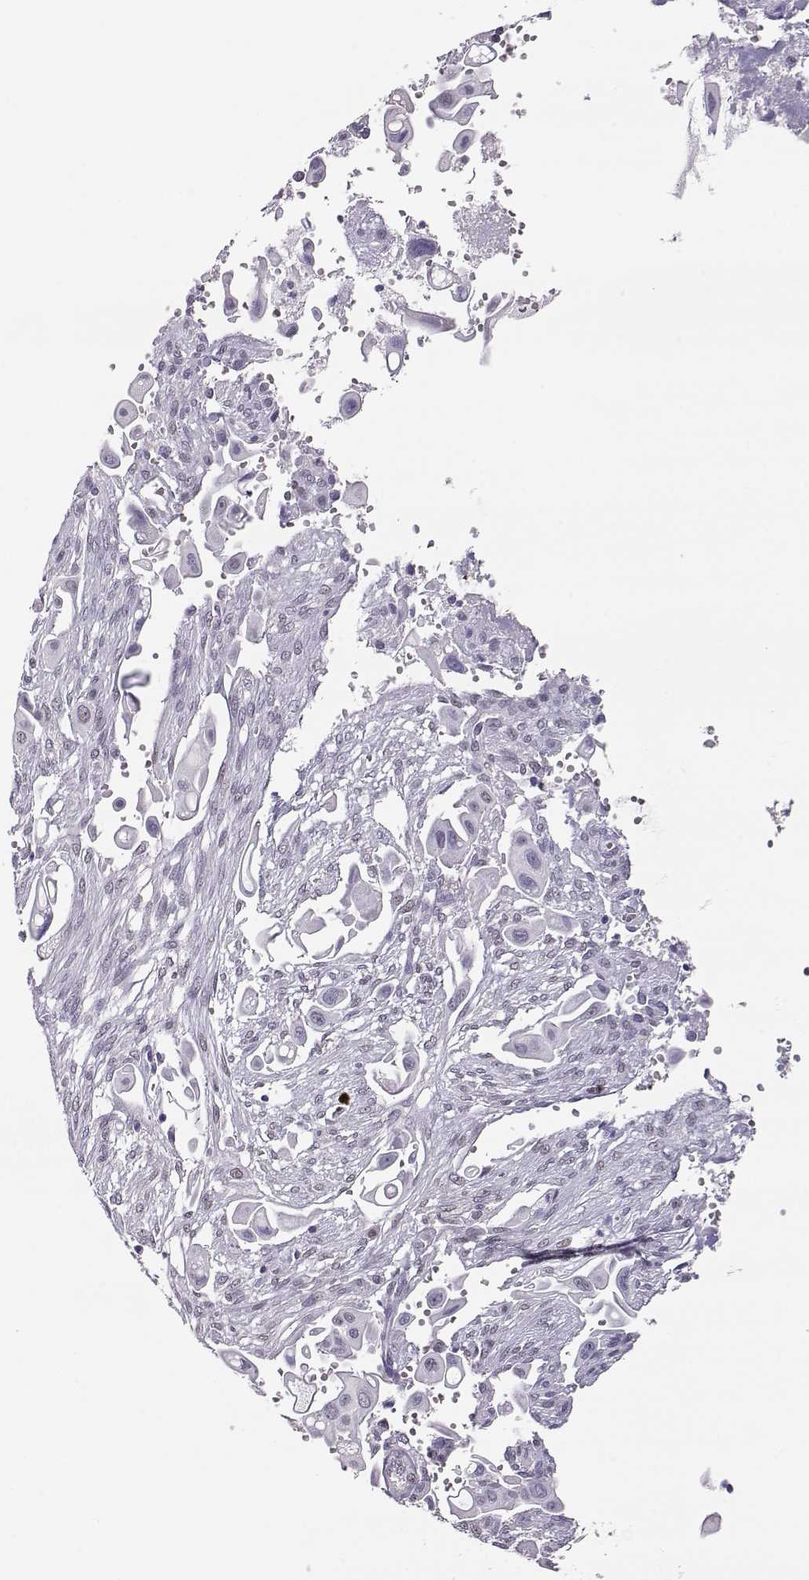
{"staining": {"intensity": "negative", "quantity": "none", "location": "none"}, "tissue": "pancreatic cancer", "cell_type": "Tumor cells", "image_type": "cancer", "snomed": [{"axis": "morphology", "description": "Adenocarcinoma, NOS"}, {"axis": "topography", "description": "Pancreas"}], "caption": "There is no significant positivity in tumor cells of pancreatic cancer (adenocarcinoma).", "gene": "POLI", "patient": {"sex": "male", "age": 50}}